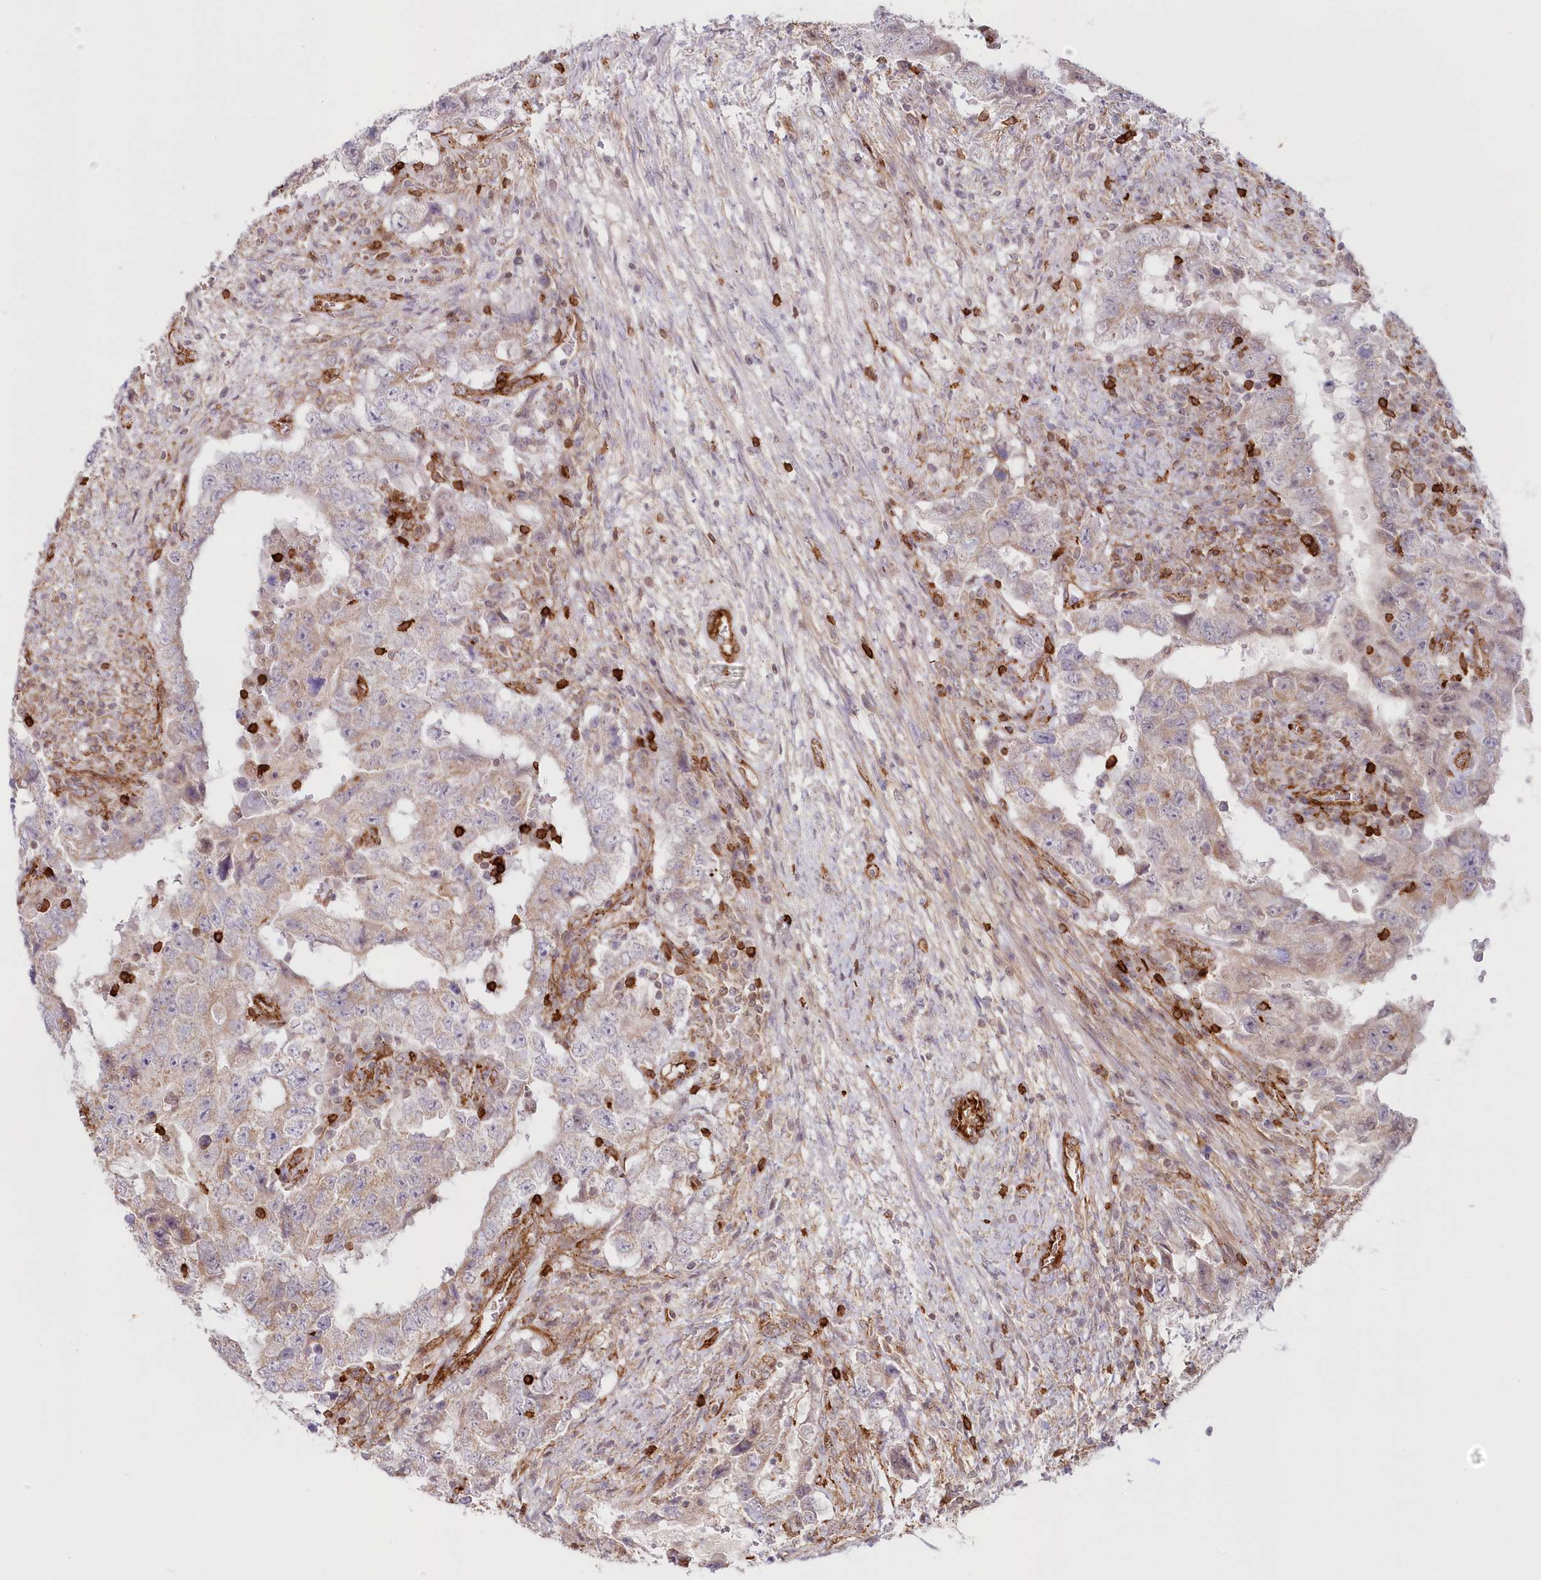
{"staining": {"intensity": "weak", "quantity": "25%-75%", "location": "cytoplasmic/membranous"}, "tissue": "testis cancer", "cell_type": "Tumor cells", "image_type": "cancer", "snomed": [{"axis": "morphology", "description": "Carcinoma, Embryonal, NOS"}, {"axis": "topography", "description": "Testis"}], "caption": "IHC of testis cancer reveals low levels of weak cytoplasmic/membranous expression in approximately 25%-75% of tumor cells.", "gene": "AFAP1L2", "patient": {"sex": "male", "age": 26}}